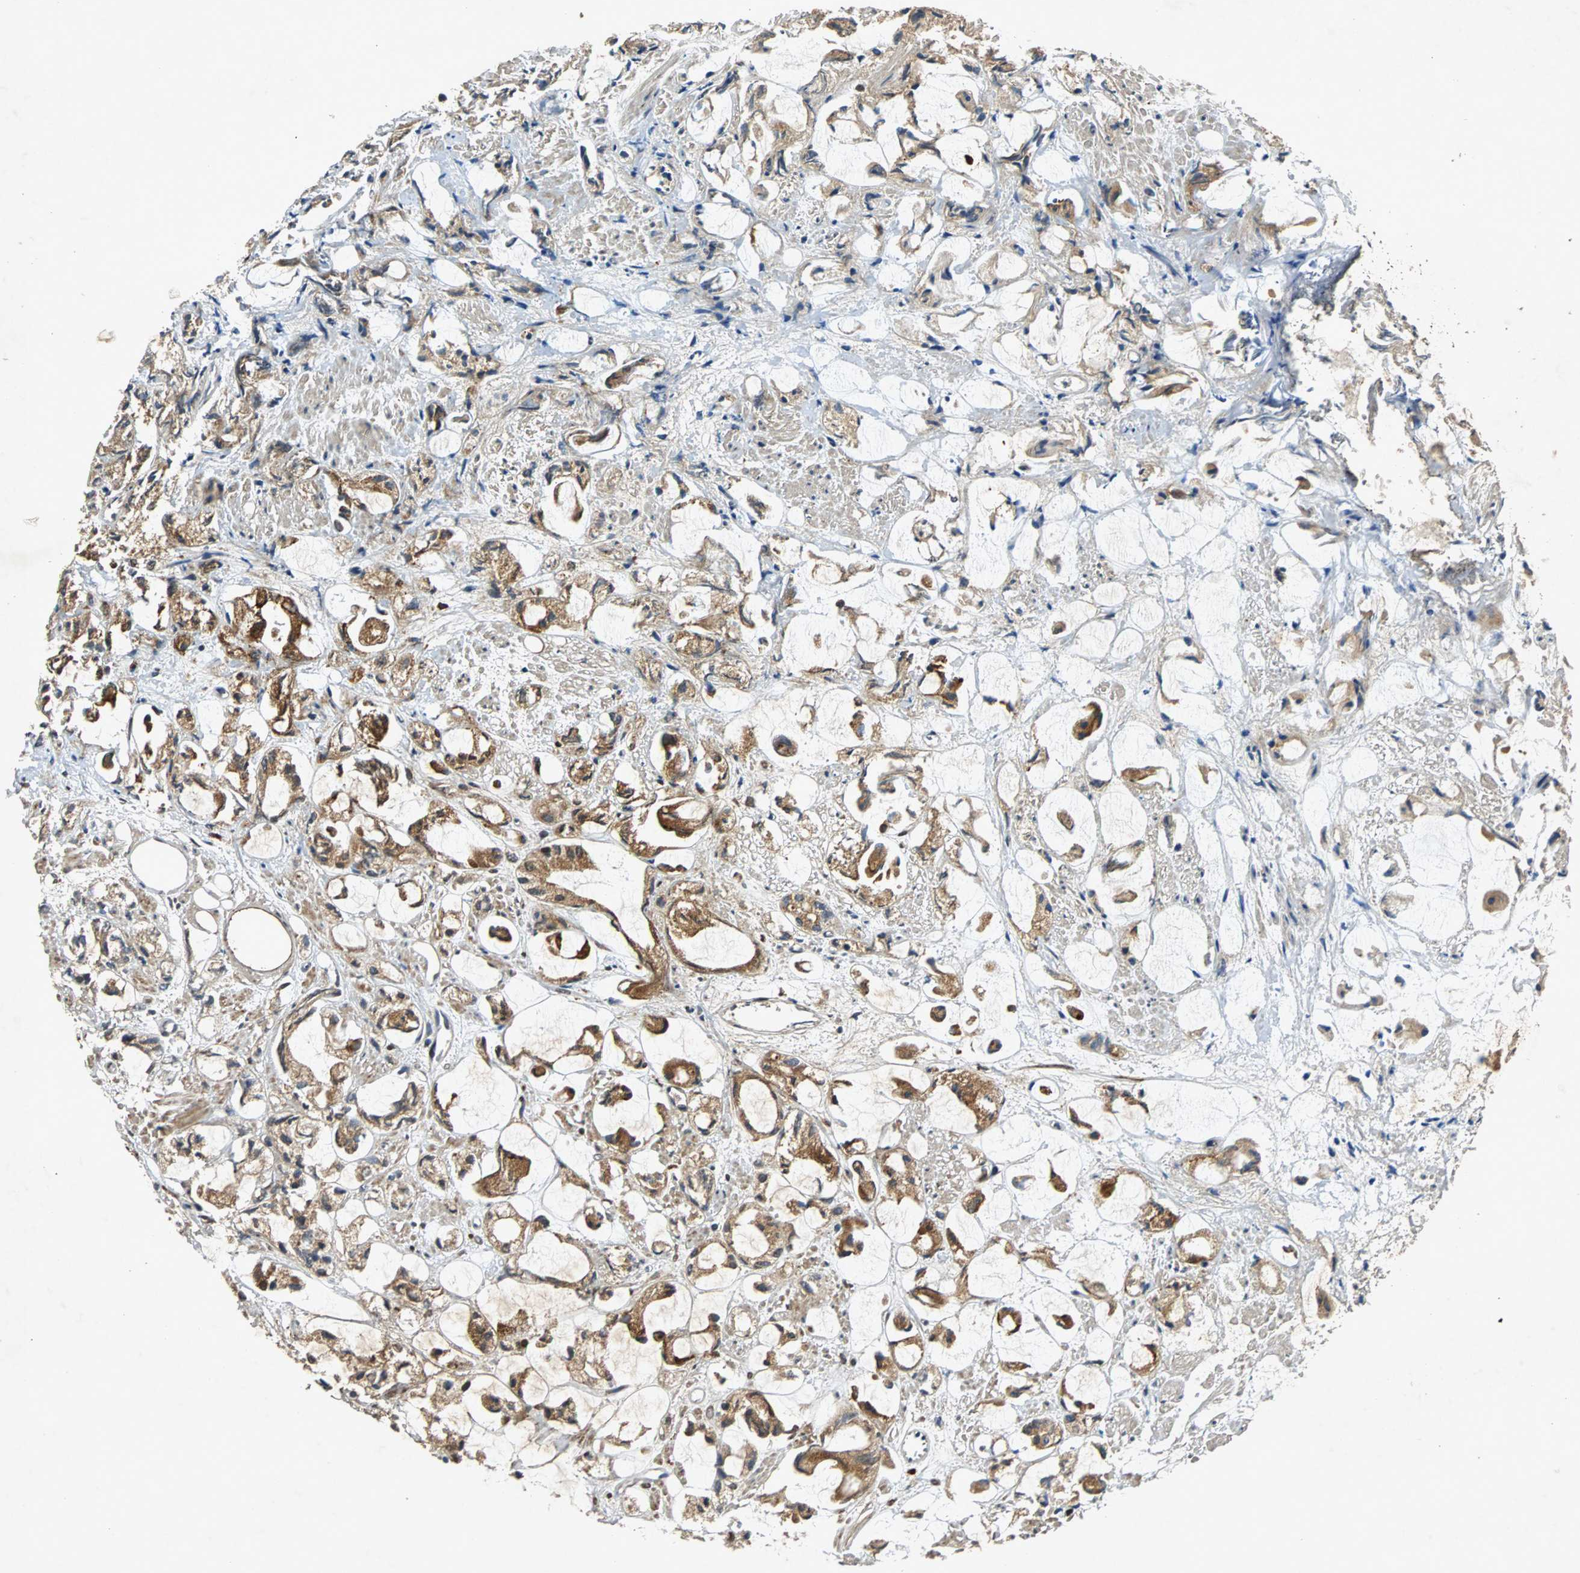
{"staining": {"intensity": "moderate", "quantity": "25%-75%", "location": "cytoplasmic/membranous"}, "tissue": "prostate cancer", "cell_type": "Tumor cells", "image_type": "cancer", "snomed": [{"axis": "morphology", "description": "Adenocarcinoma, High grade"}, {"axis": "topography", "description": "Prostate"}], "caption": "High-power microscopy captured an IHC image of high-grade adenocarcinoma (prostate), revealing moderate cytoplasmic/membranous staining in approximately 25%-75% of tumor cells. The staining was performed using DAB to visualize the protein expression in brown, while the nuclei were stained in blue with hematoxylin (Magnification: 20x).", "gene": "TUBA4A", "patient": {"sex": "male", "age": 85}}